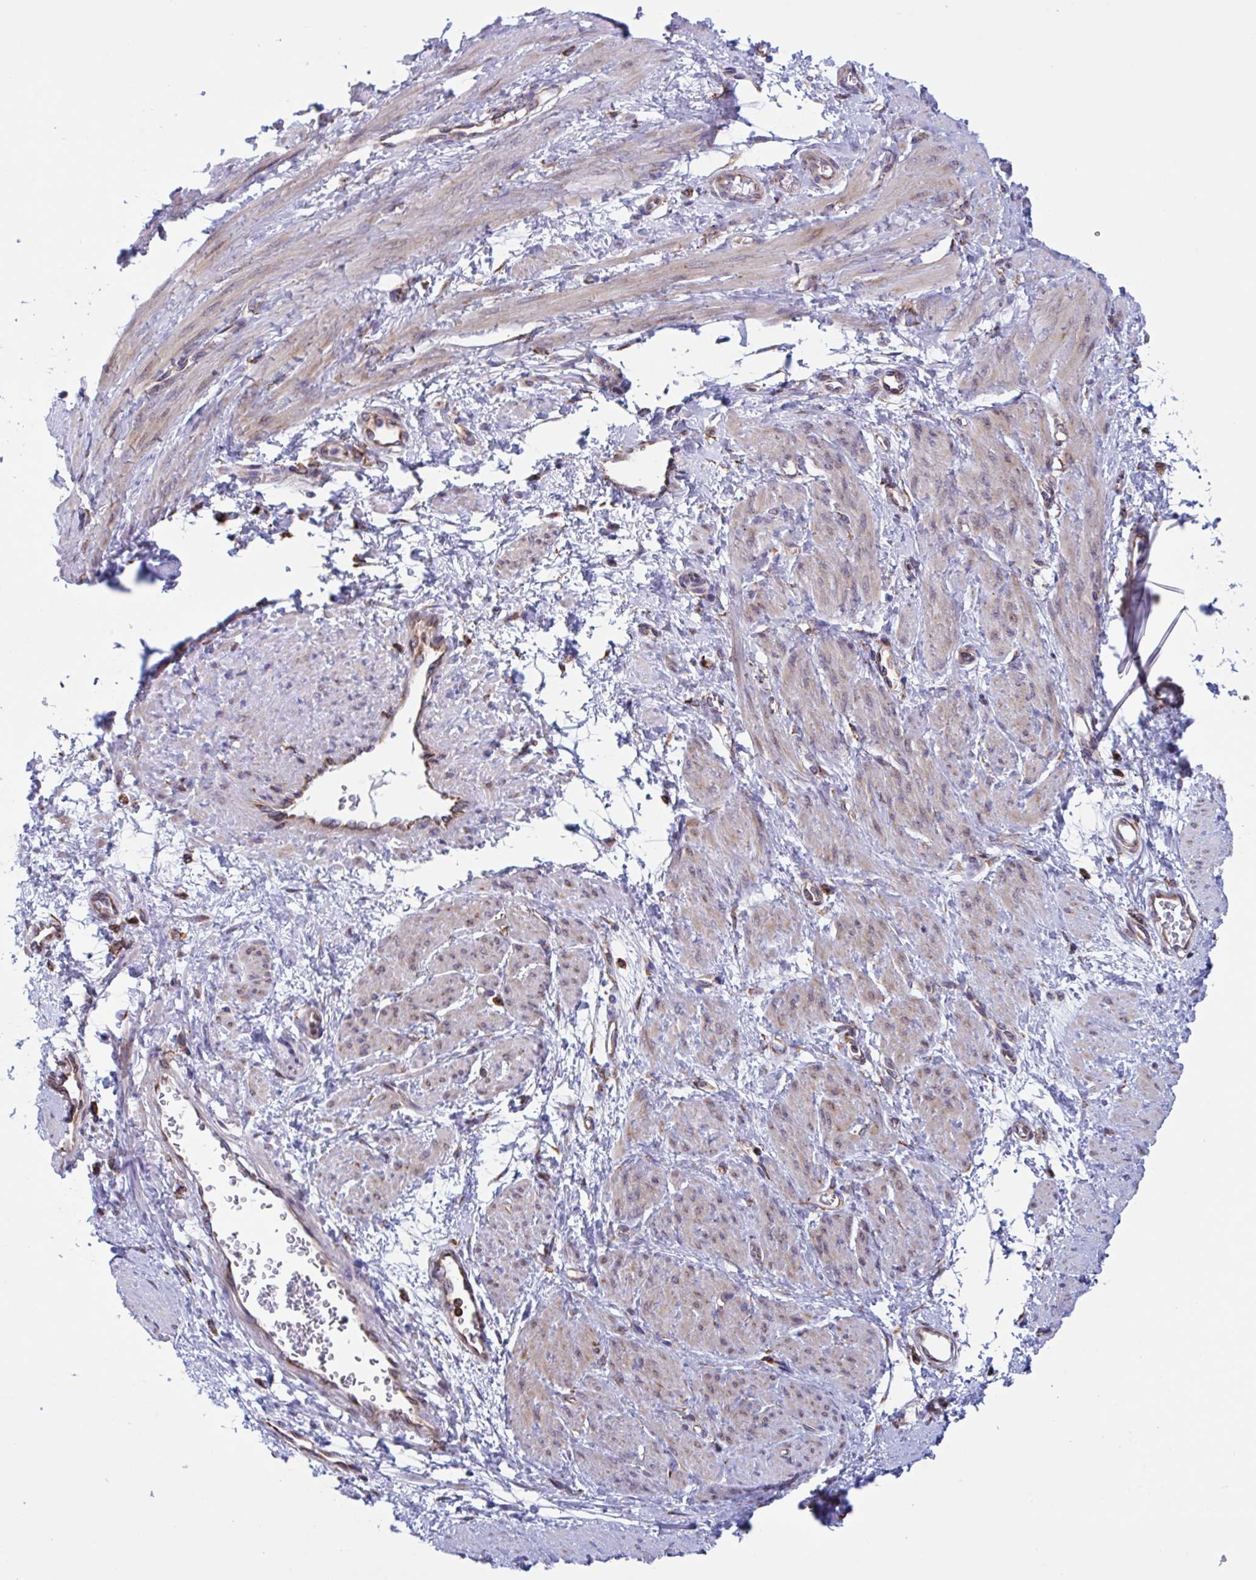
{"staining": {"intensity": "weak", "quantity": "25%-75%", "location": "cytoplasmic/membranous"}, "tissue": "smooth muscle", "cell_type": "Smooth muscle cells", "image_type": "normal", "snomed": [{"axis": "morphology", "description": "Normal tissue, NOS"}, {"axis": "topography", "description": "Smooth muscle"}, {"axis": "topography", "description": "Uterus"}], "caption": "Human smooth muscle stained for a protein (brown) shows weak cytoplasmic/membranous positive positivity in approximately 25%-75% of smooth muscle cells.", "gene": "PEAK3", "patient": {"sex": "female", "age": 39}}